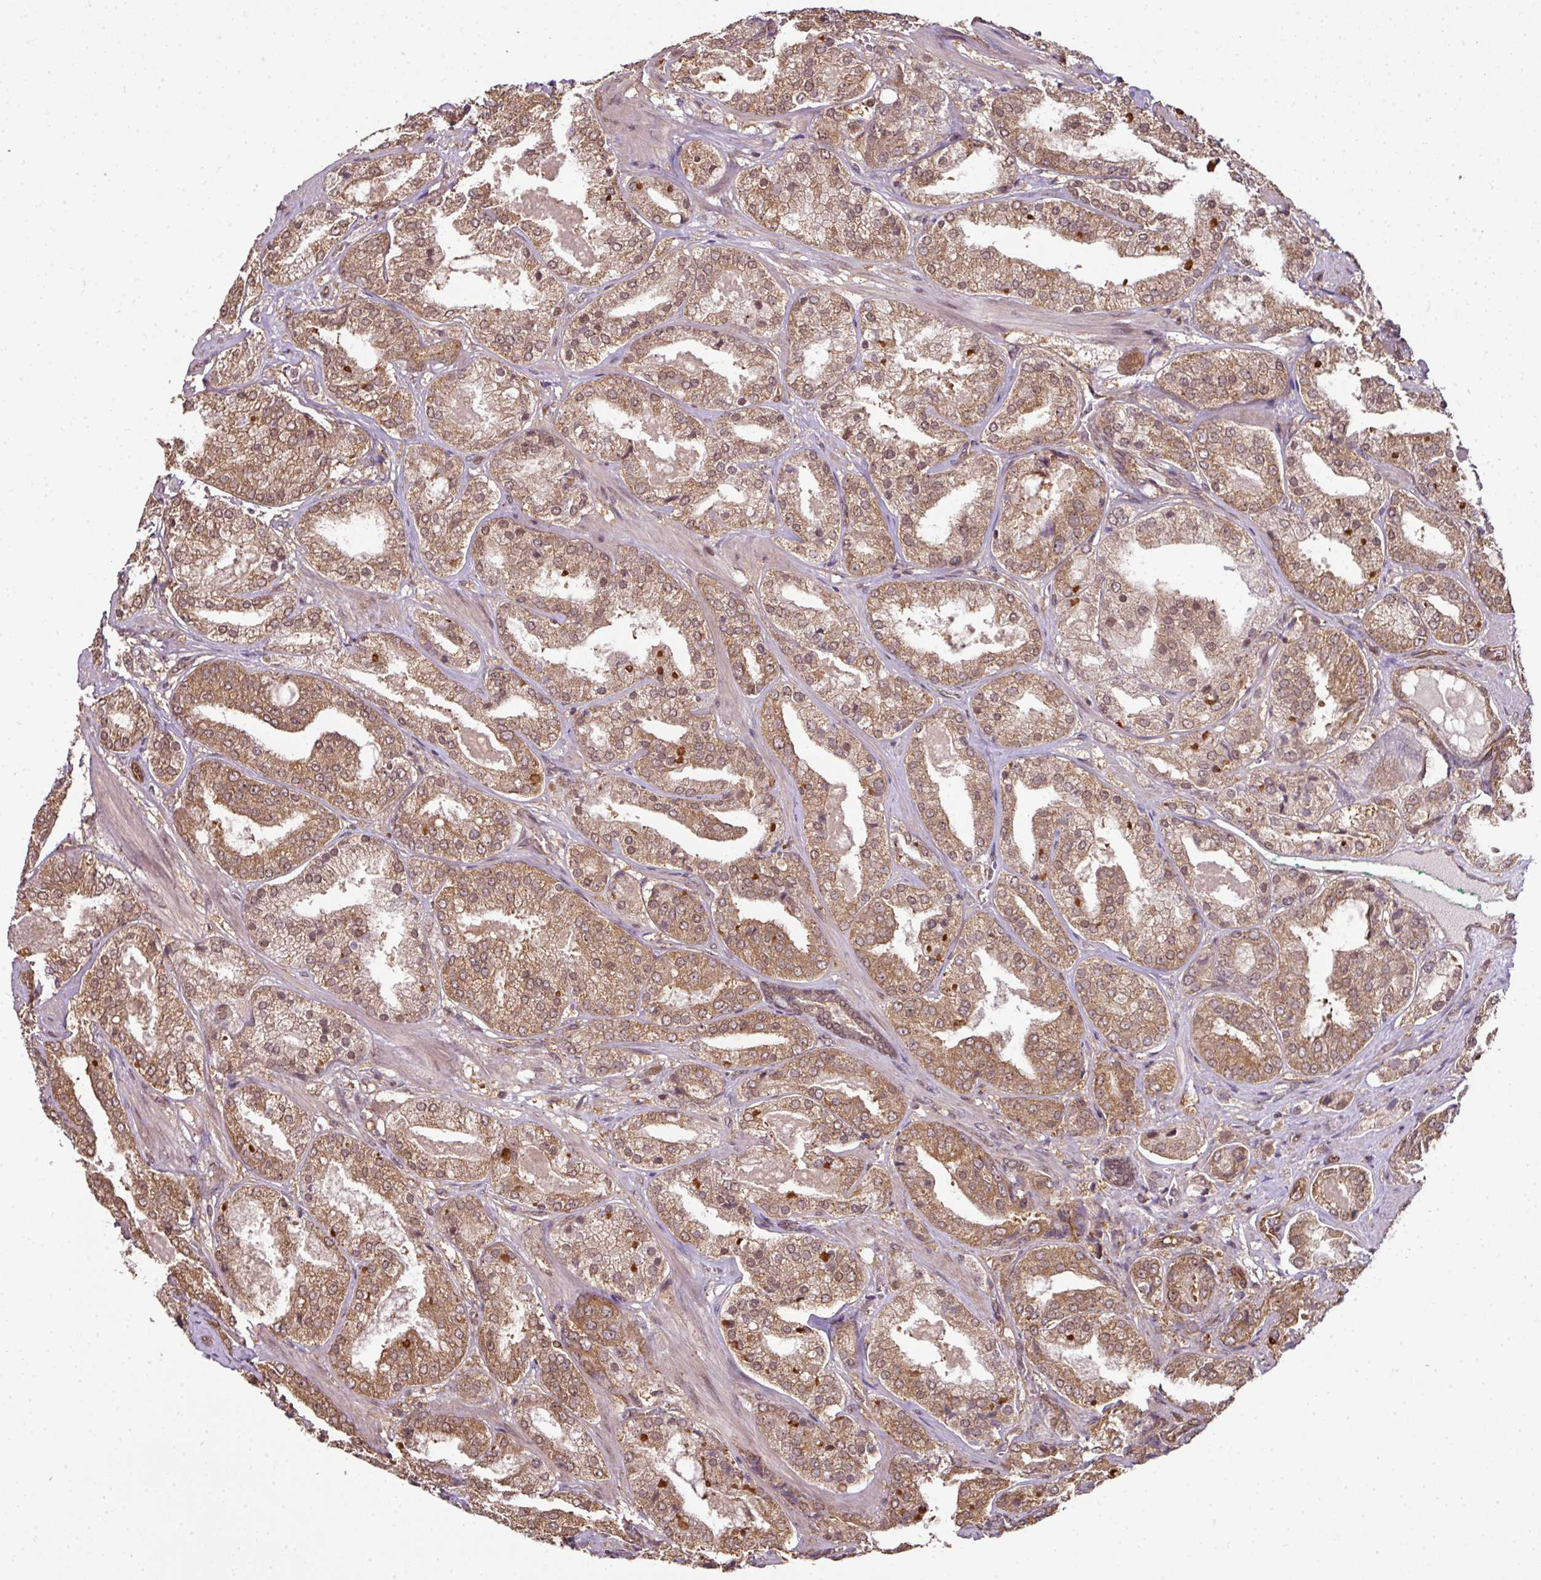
{"staining": {"intensity": "moderate", "quantity": ">75%", "location": "cytoplasmic/membranous,nuclear"}, "tissue": "prostate cancer", "cell_type": "Tumor cells", "image_type": "cancer", "snomed": [{"axis": "morphology", "description": "Adenocarcinoma, High grade"}, {"axis": "topography", "description": "Prostate"}], "caption": "The image reveals staining of prostate cancer (adenocarcinoma (high-grade)), revealing moderate cytoplasmic/membranous and nuclear protein staining (brown color) within tumor cells. Ihc stains the protein in brown and the nuclei are stained blue.", "gene": "ANKRD18A", "patient": {"sex": "male", "age": 63}}